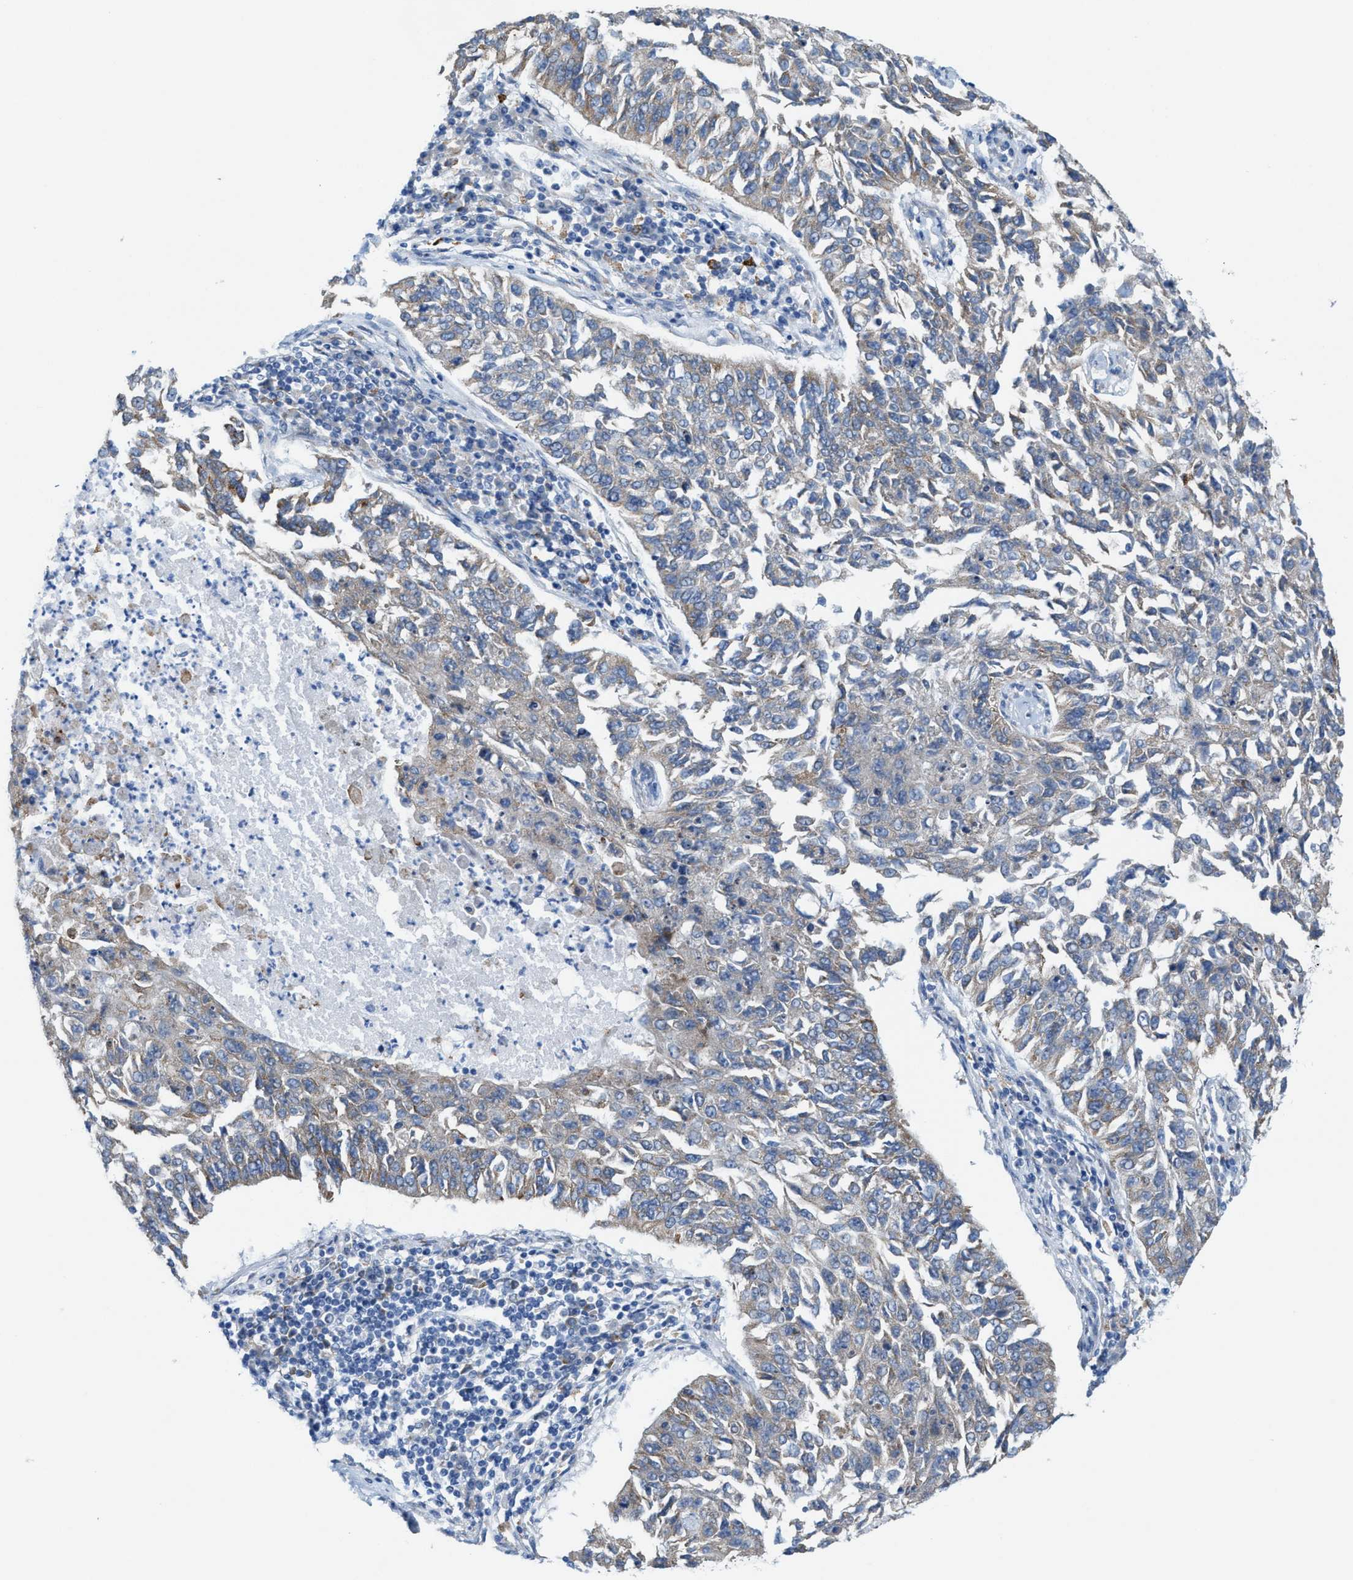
{"staining": {"intensity": "weak", "quantity": "<25%", "location": "cytoplasmic/membranous"}, "tissue": "lung cancer", "cell_type": "Tumor cells", "image_type": "cancer", "snomed": [{"axis": "morphology", "description": "Normal tissue, NOS"}, {"axis": "morphology", "description": "Squamous cell carcinoma, NOS"}, {"axis": "topography", "description": "Cartilage tissue"}, {"axis": "topography", "description": "Bronchus"}, {"axis": "topography", "description": "Lung"}], "caption": "Human squamous cell carcinoma (lung) stained for a protein using immunohistochemistry (IHC) shows no positivity in tumor cells.", "gene": "KIFC3", "patient": {"sex": "female", "age": 49}}